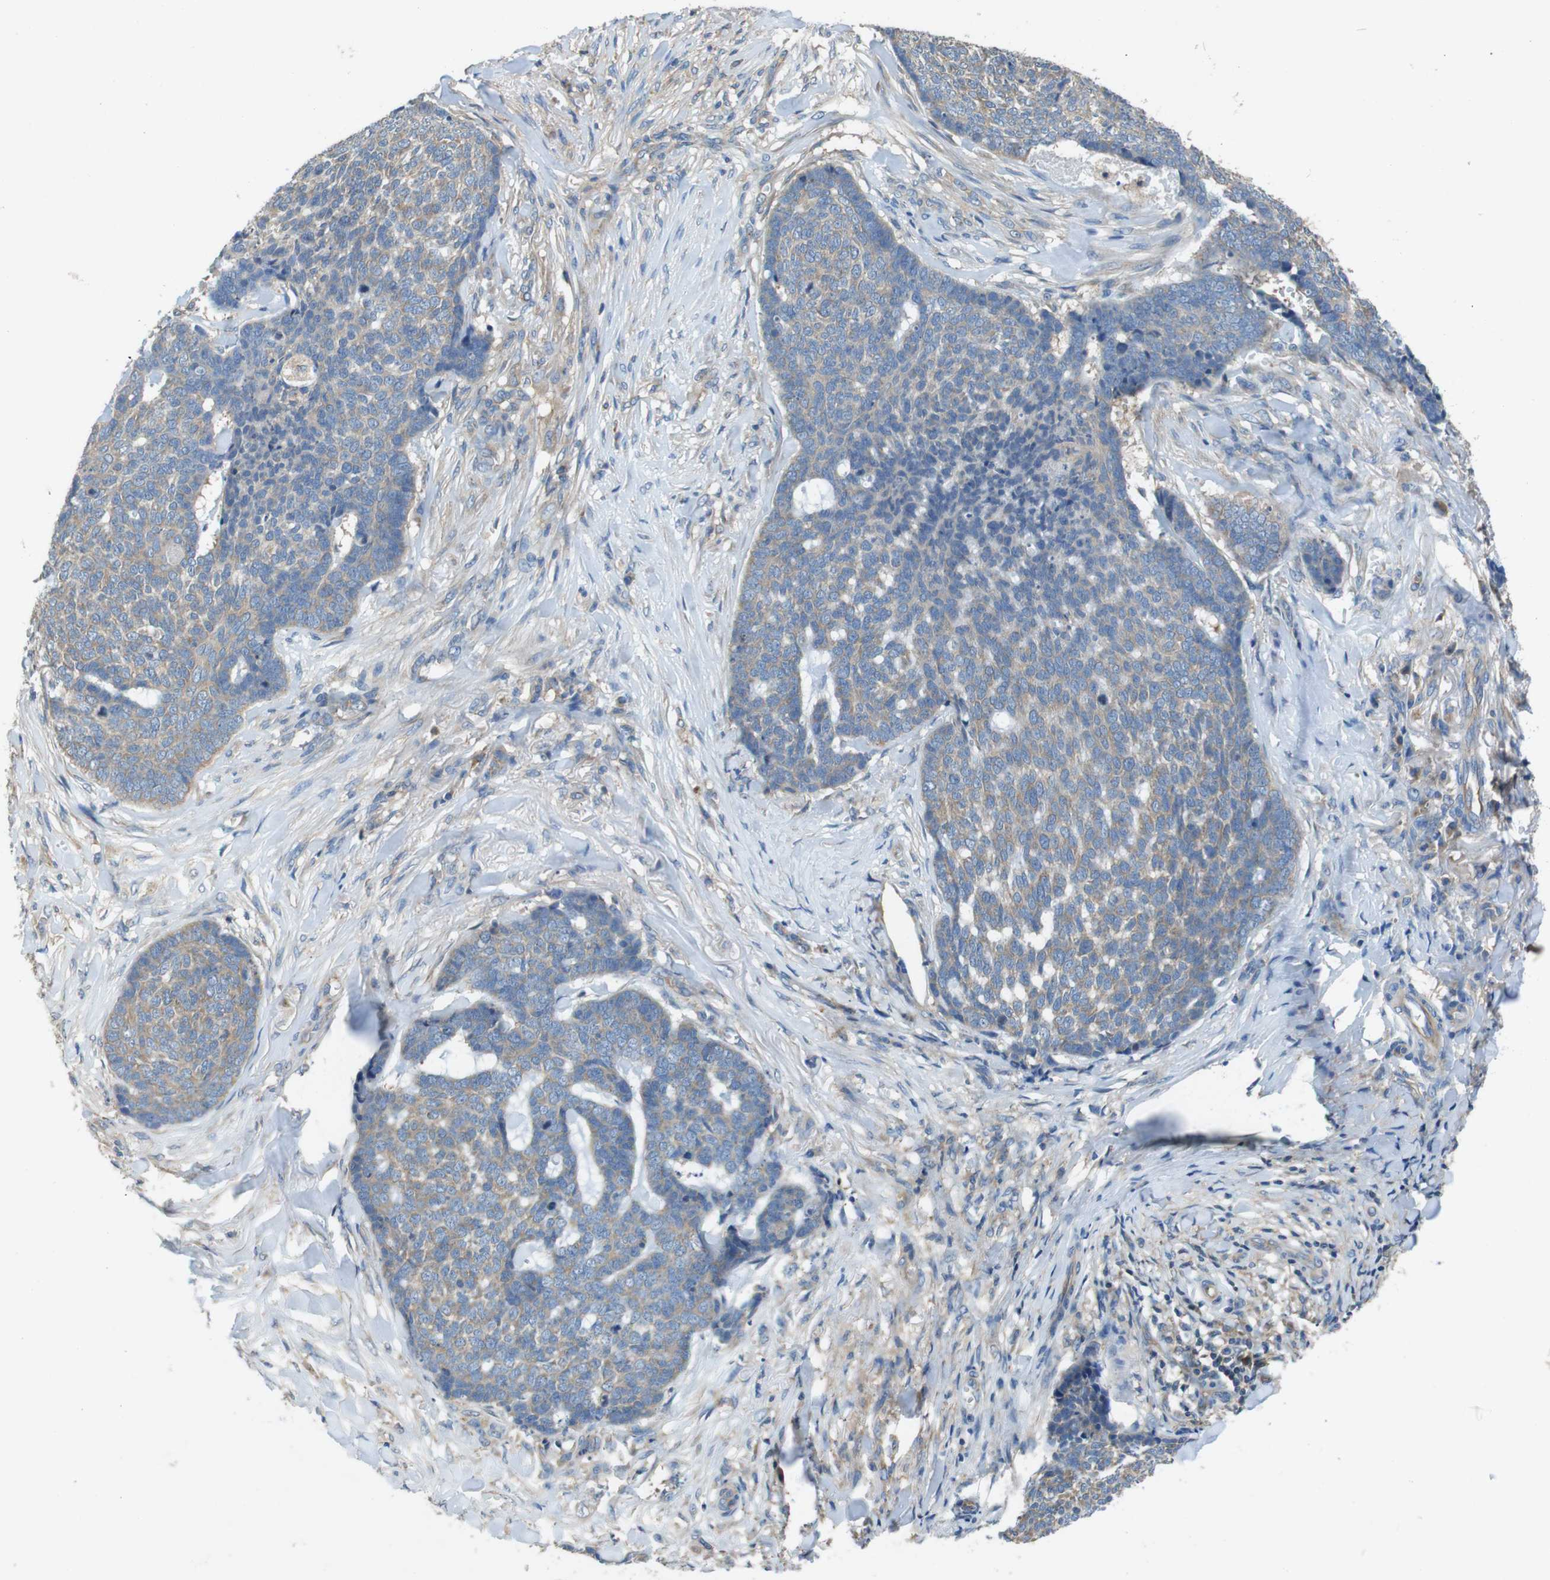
{"staining": {"intensity": "weak", "quantity": ">75%", "location": "cytoplasmic/membranous"}, "tissue": "skin cancer", "cell_type": "Tumor cells", "image_type": "cancer", "snomed": [{"axis": "morphology", "description": "Basal cell carcinoma"}, {"axis": "topography", "description": "Skin"}], "caption": "There is low levels of weak cytoplasmic/membranous expression in tumor cells of skin basal cell carcinoma, as demonstrated by immunohistochemical staining (brown color).", "gene": "DCTN1", "patient": {"sex": "male", "age": 84}}